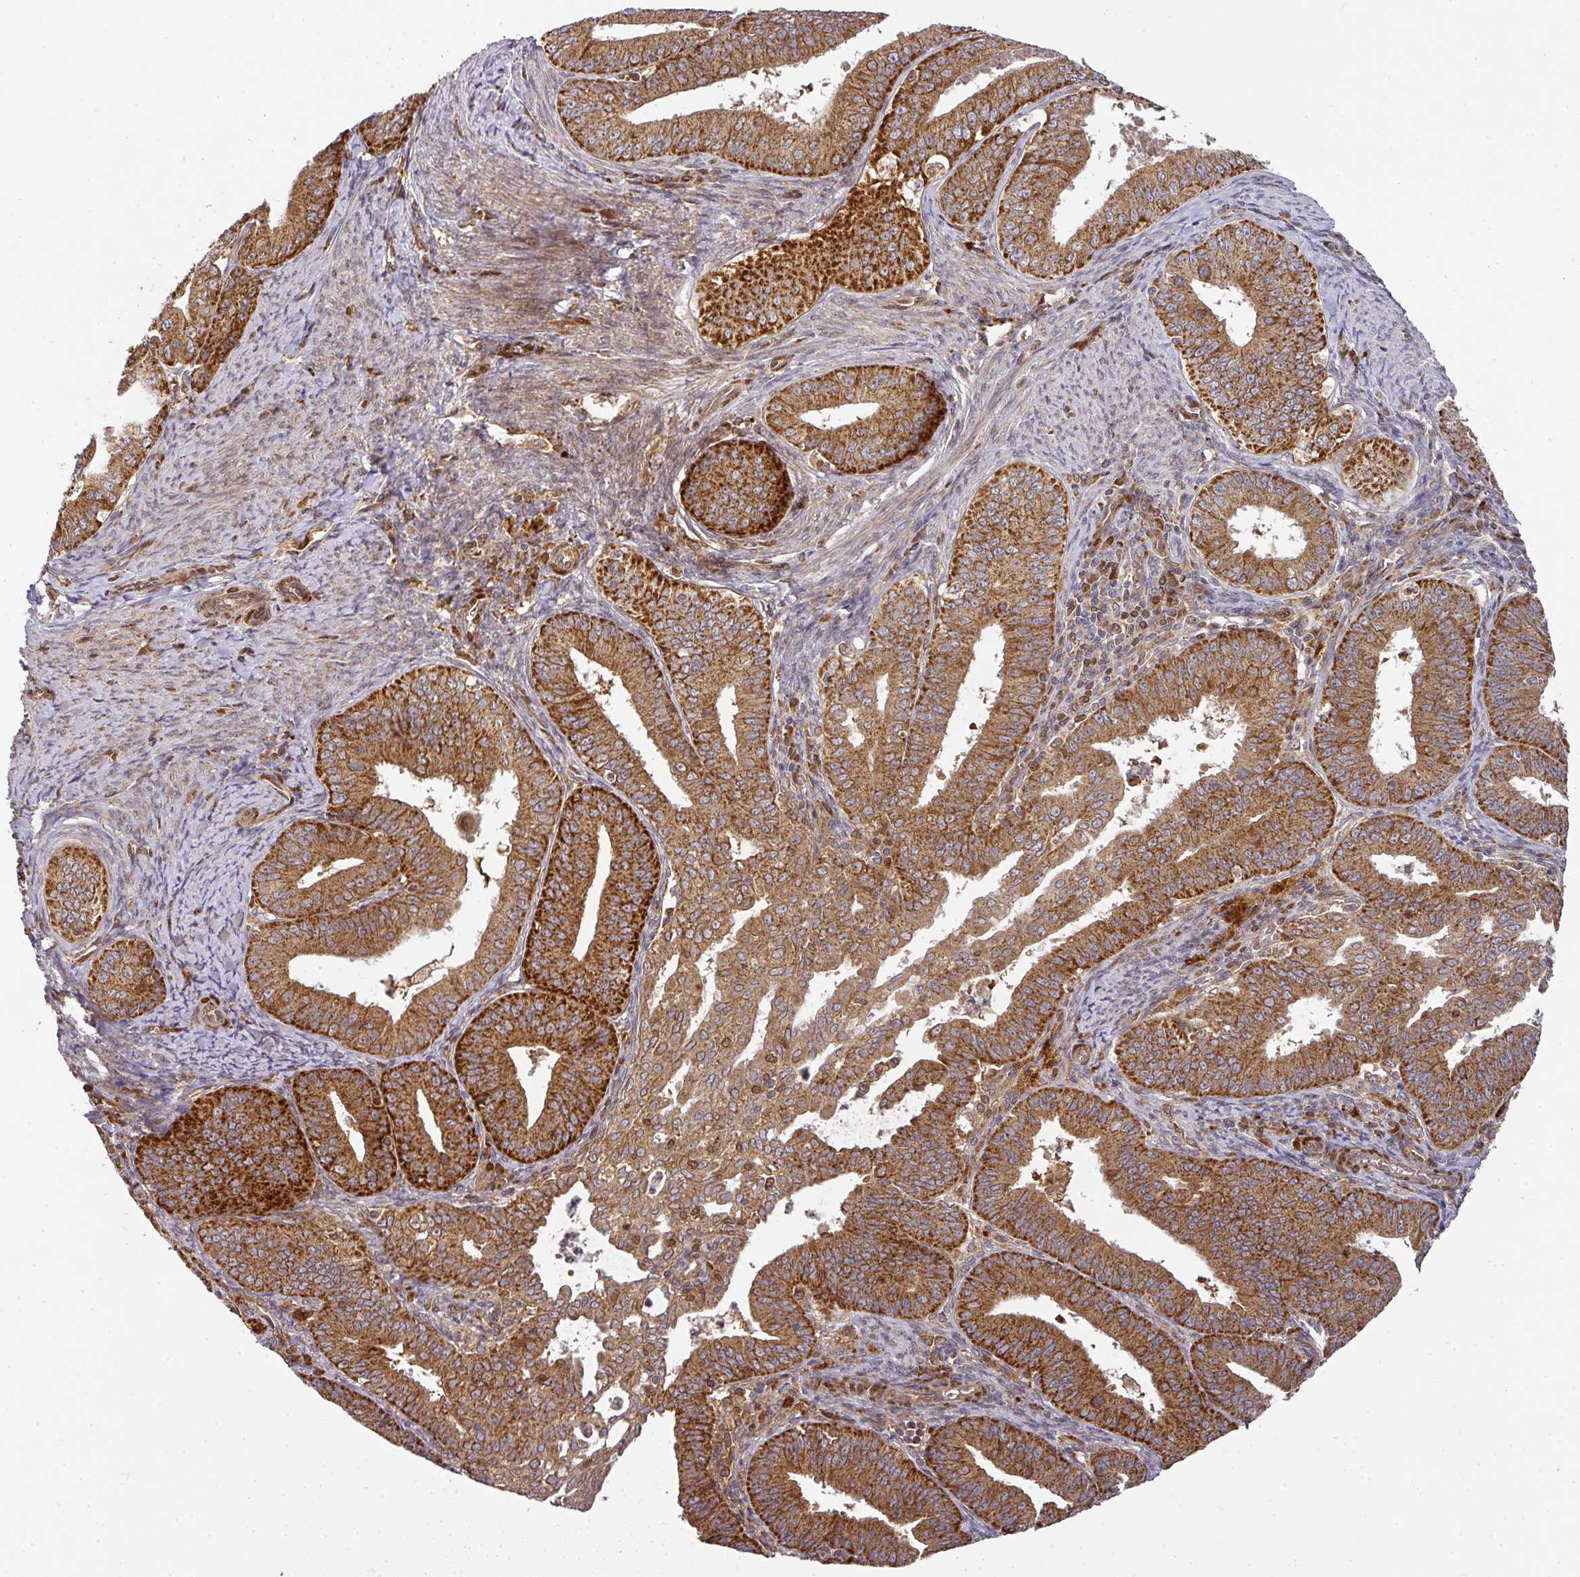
{"staining": {"intensity": "strong", "quantity": ">75%", "location": "cytoplasmic/membranous"}, "tissue": "endometrial cancer", "cell_type": "Tumor cells", "image_type": "cancer", "snomed": [{"axis": "morphology", "description": "Adenocarcinoma, NOS"}, {"axis": "topography", "description": "Endometrium"}], "caption": "Protein staining reveals strong cytoplasmic/membranous staining in approximately >75% of tumor cells in endometrial cancer.", "gene": "MALSU1", "patient": {"sex": "female", "age": 73}}